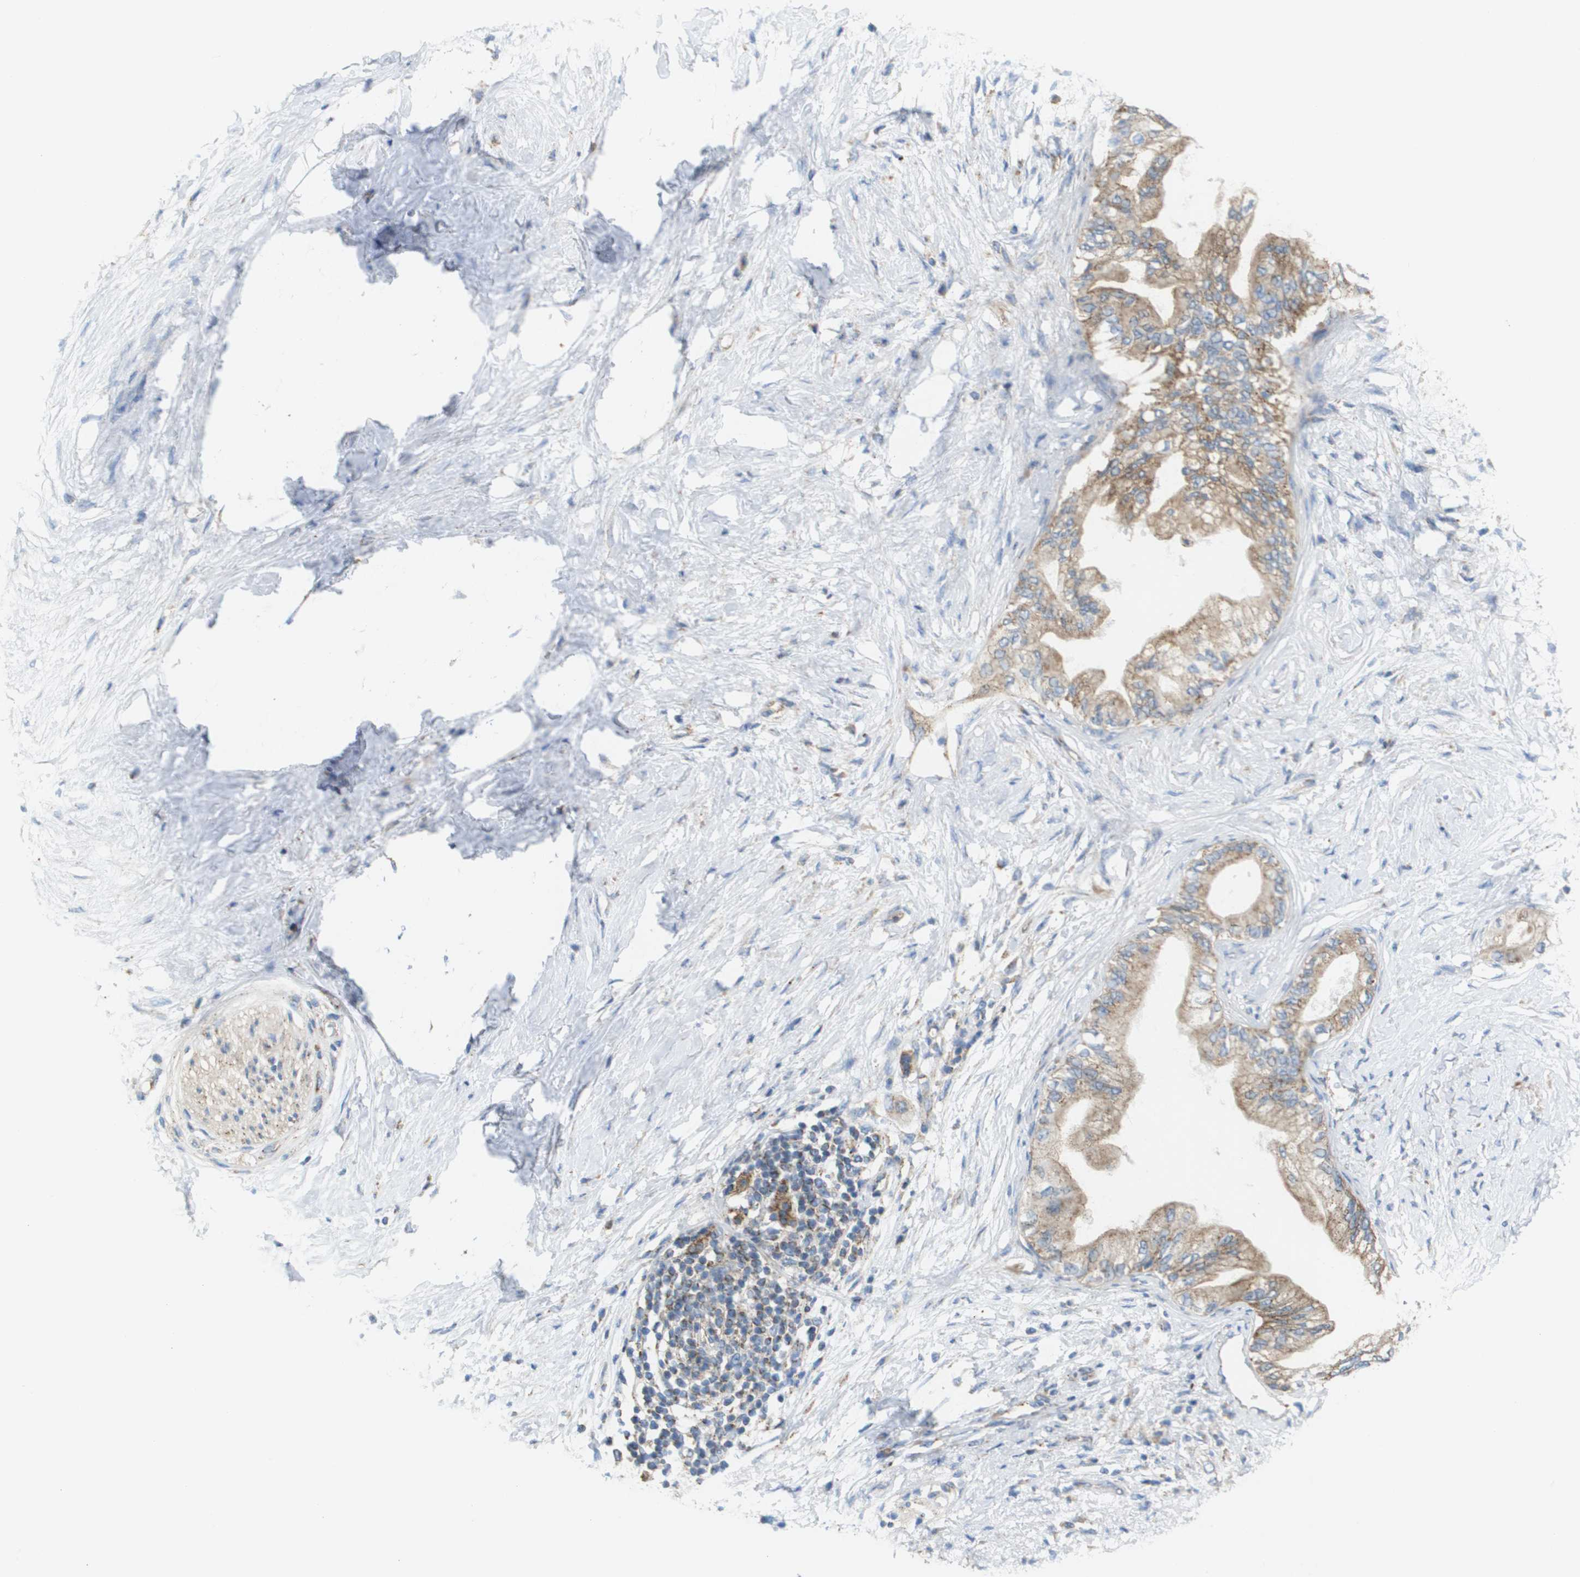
{"staining": {"intensity": "strong", "quantity": ">75%", "location": "cytoplasmic/membranous"}, "tissue": "pancreatic cancer", "cell_type": "Tumor cells", "image_type": "cancer", "snomed": [{"axis": "morphology", "description": "Normal tissue, NOS"}, {"axis": "morphology", "description": "Adenocarcinoma, NOS"}, {"axis": "topography", "description": "Pancreas"}, {"axis": "topography", "description": "Duodenum"}], "caption": "IHC of human pancreatic adenocarcinoma exhibits high levels of strong cytoplasmic/membranous positivity in approximately >75% of tumor cells. (DAB (3,3'-diaminobenzidine) = brown stain, brightfield microscopy at high magnification).", "gene": "FIS1", "patient": {"sex": "female", "age": 60}}